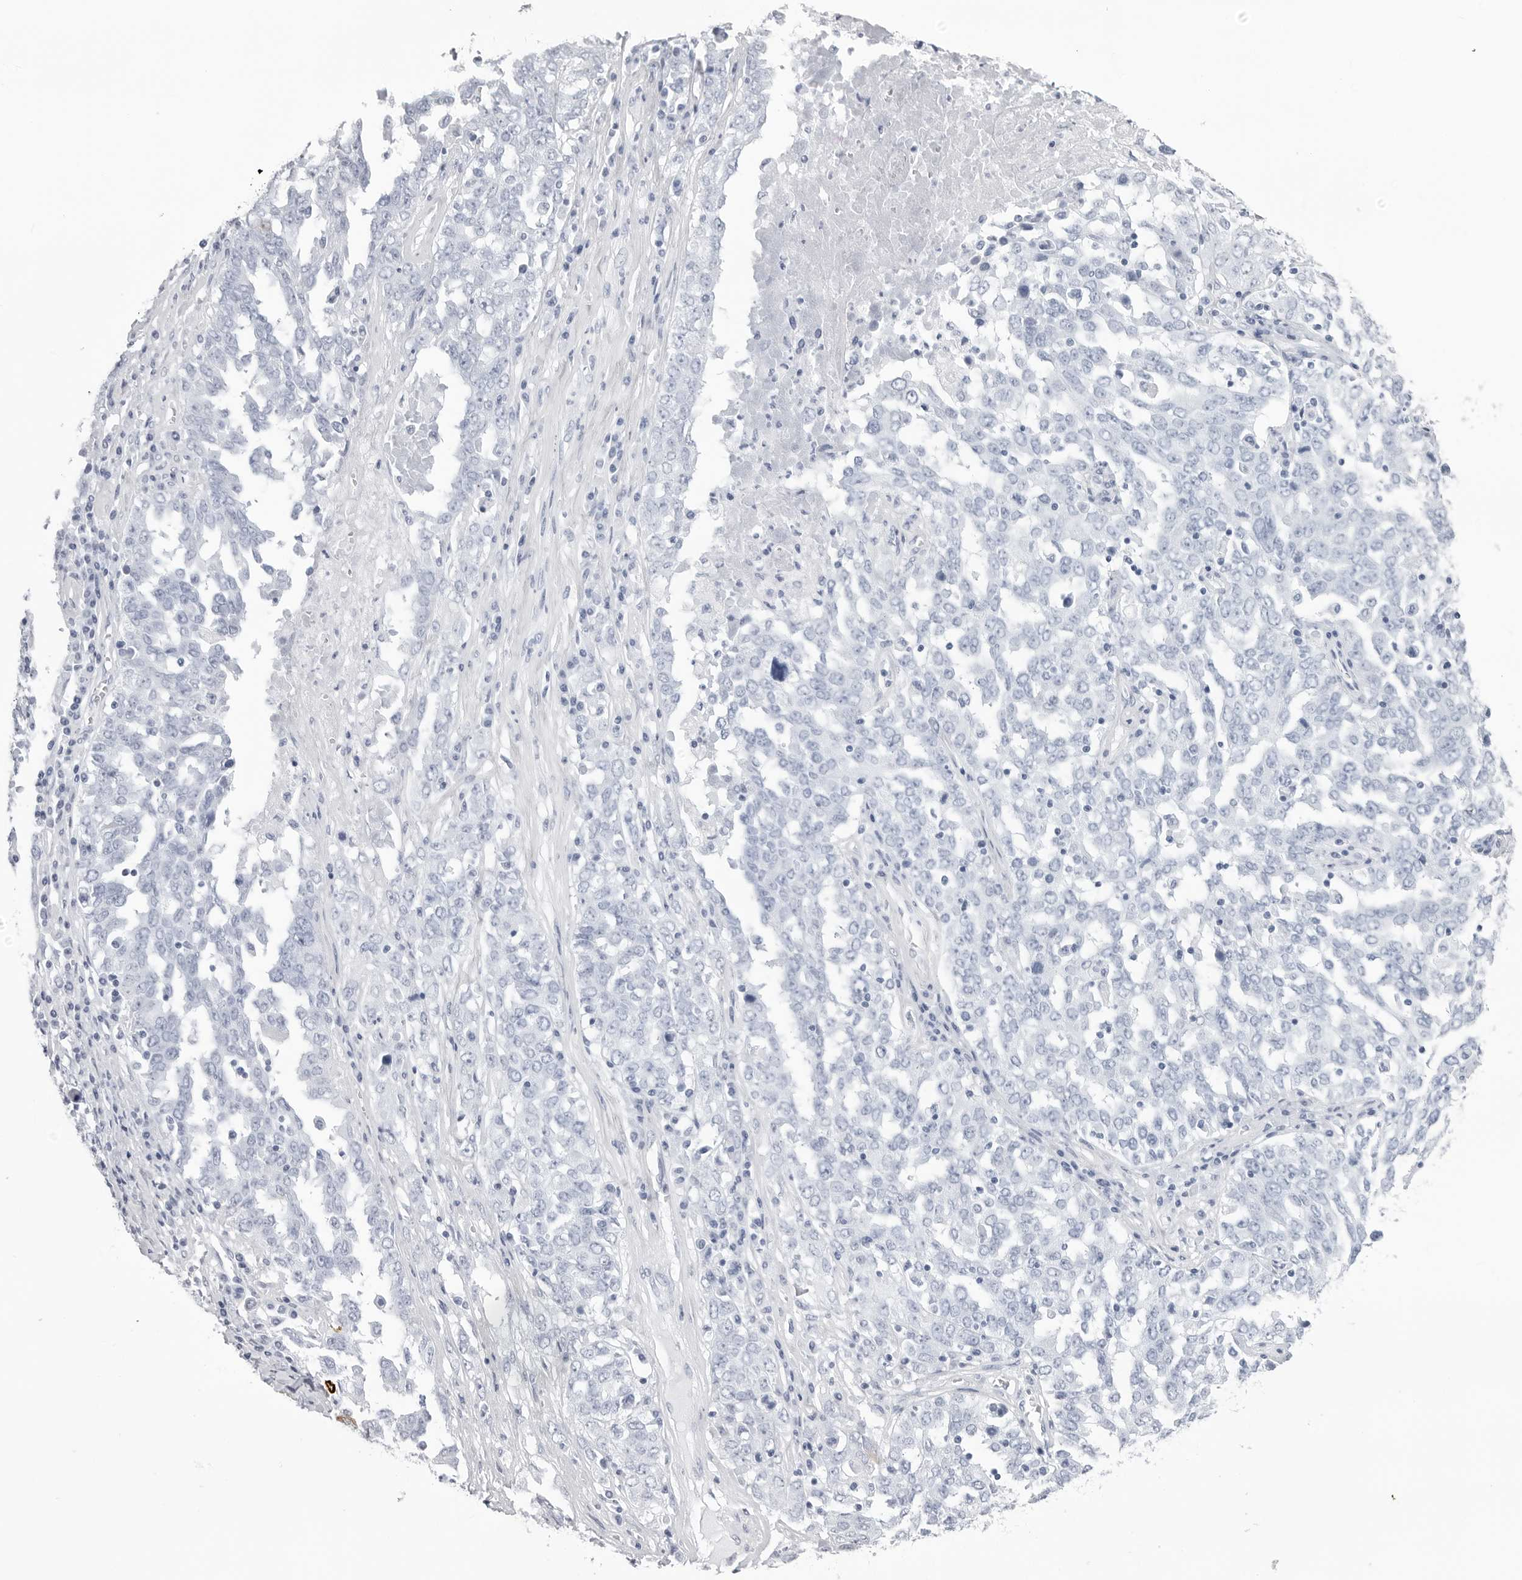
{"staining": {"intensity": "negative", "quantity": "none", "location": "none"}, "tissue": "ovarian cancer", "cell_type": "Tumor cells", "image_type": "cancer", "snomed": [{"axis": "morphology", "description": "Carcinoma, endometroid"}, {"axis": "topography", "description": "Ovary"}], "caption": "This is an IHC photomicrograph of ovarian cancer. There is no expression in tumor cells.", "gene": "CST2", "patient": {"sex": "female", "age": 62}}